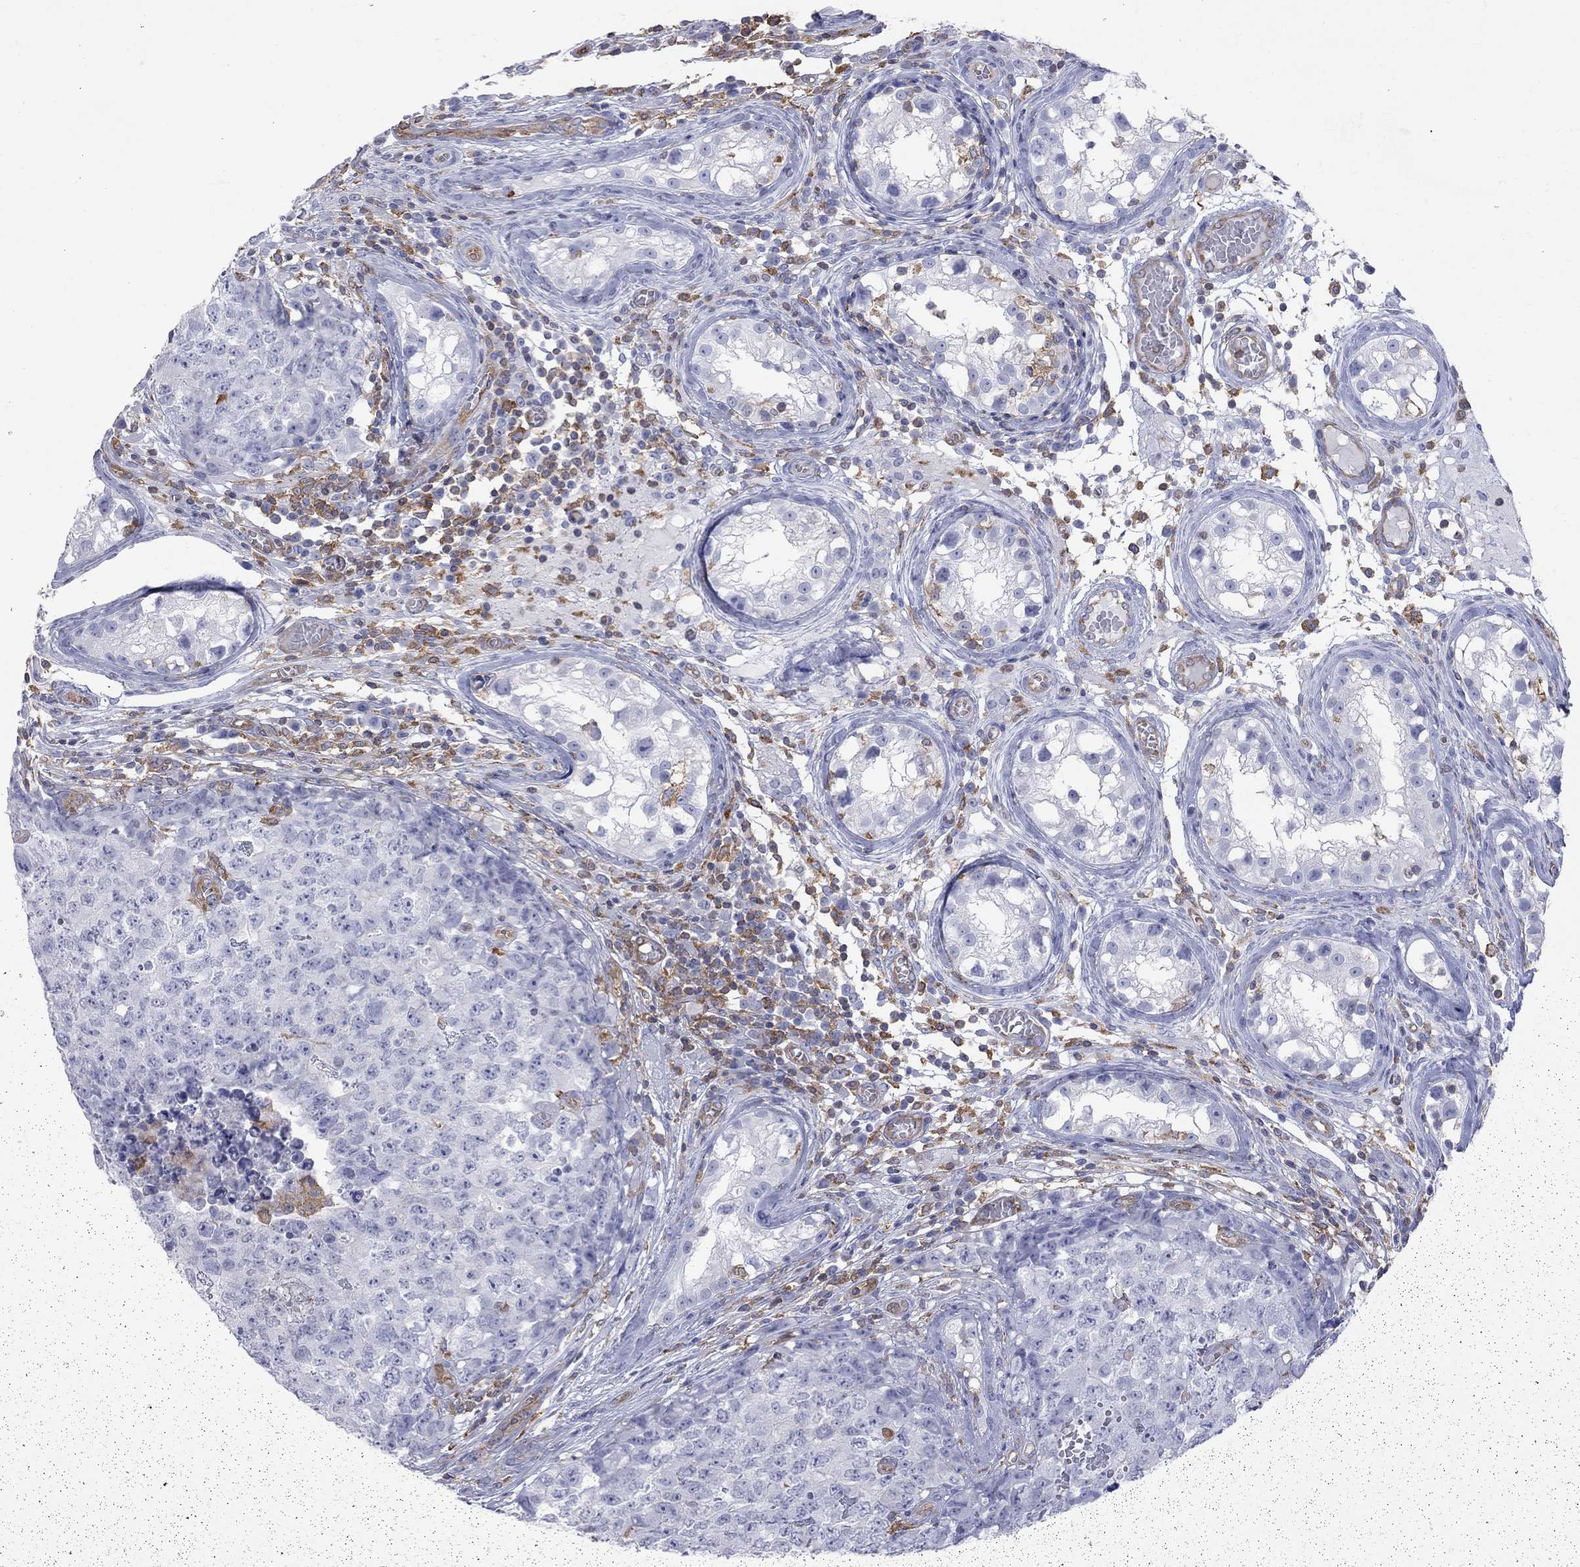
{"staining": {"intensity": "negative", "quantity": "none", "location": "none"}, "tissue": "testis cancer", "cell_type": "Tumor cells", "image_type": "cancer", "snomed": [{"axis": "morphology", "description": "Carcinoma, Embryonal, NOS"}, {"axis": "topography", "description": "Testis"}], "caption": "The image exhibits no significant staining in tumor cells of embryonal carcinoma (testis).", "gene": "ABI3", "patient": {"sex": "male", "age": 23}}